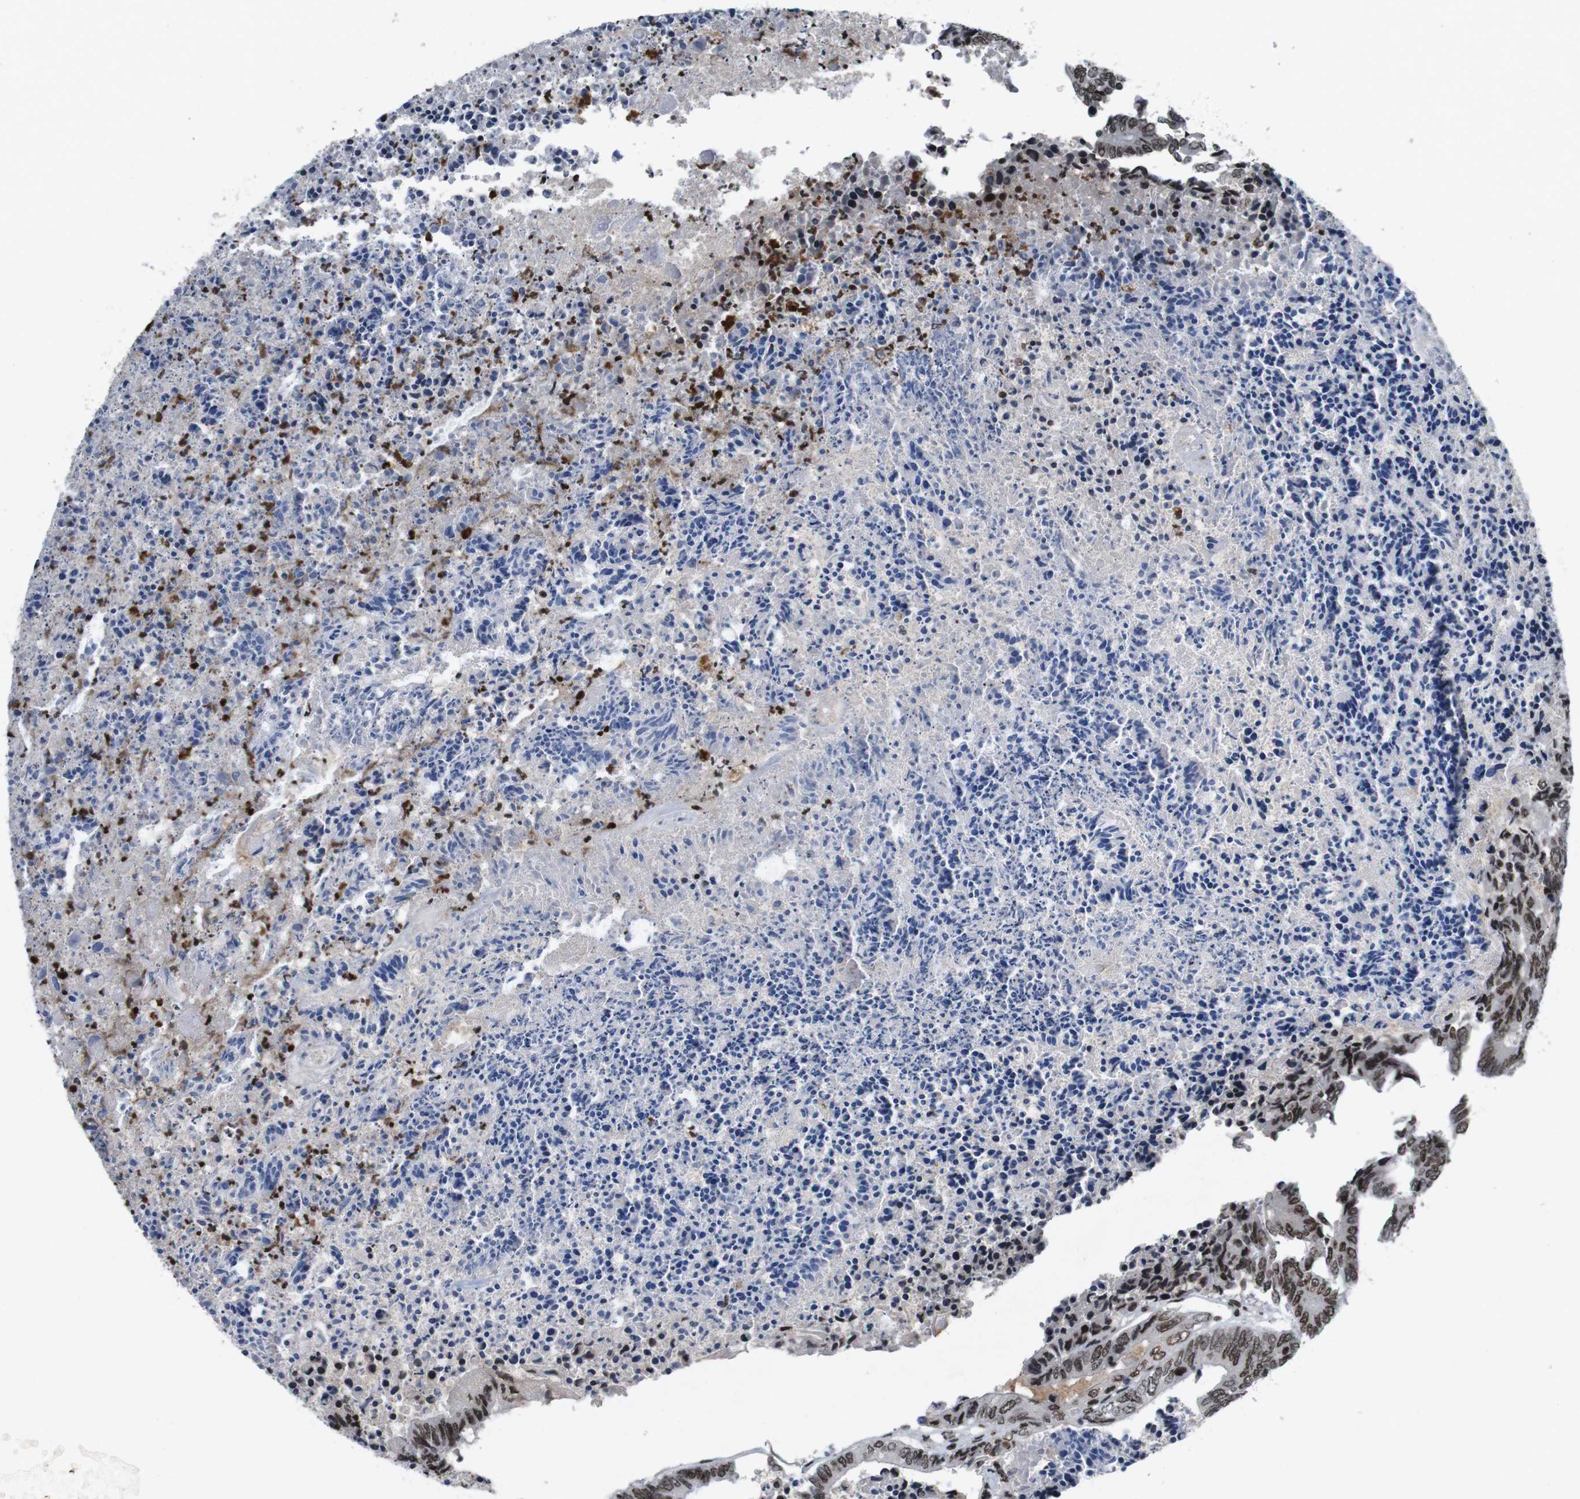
{"staining": {"intensity": "moderate", "quantity": ">75%", "location": "nuclear"}, "tissue": "colorectal cancer", "cell_type": "Tumor cells", "image_type": "cancer", "snomed": [{"axis": "morphology", "description": "Adenocarcinoma, NOS"}, {"axis": "topography", "description": "Rectum"}], "caption": "Immunohistochemistry (DAB (3,3'-diaminobenzidine)) staining of colorectal cancer demonstrates moderate nuclear protein expression in about >75% of tumor cells.", "gene": "MAGEH1", "patient": {"sex": "male", "age": 63}}